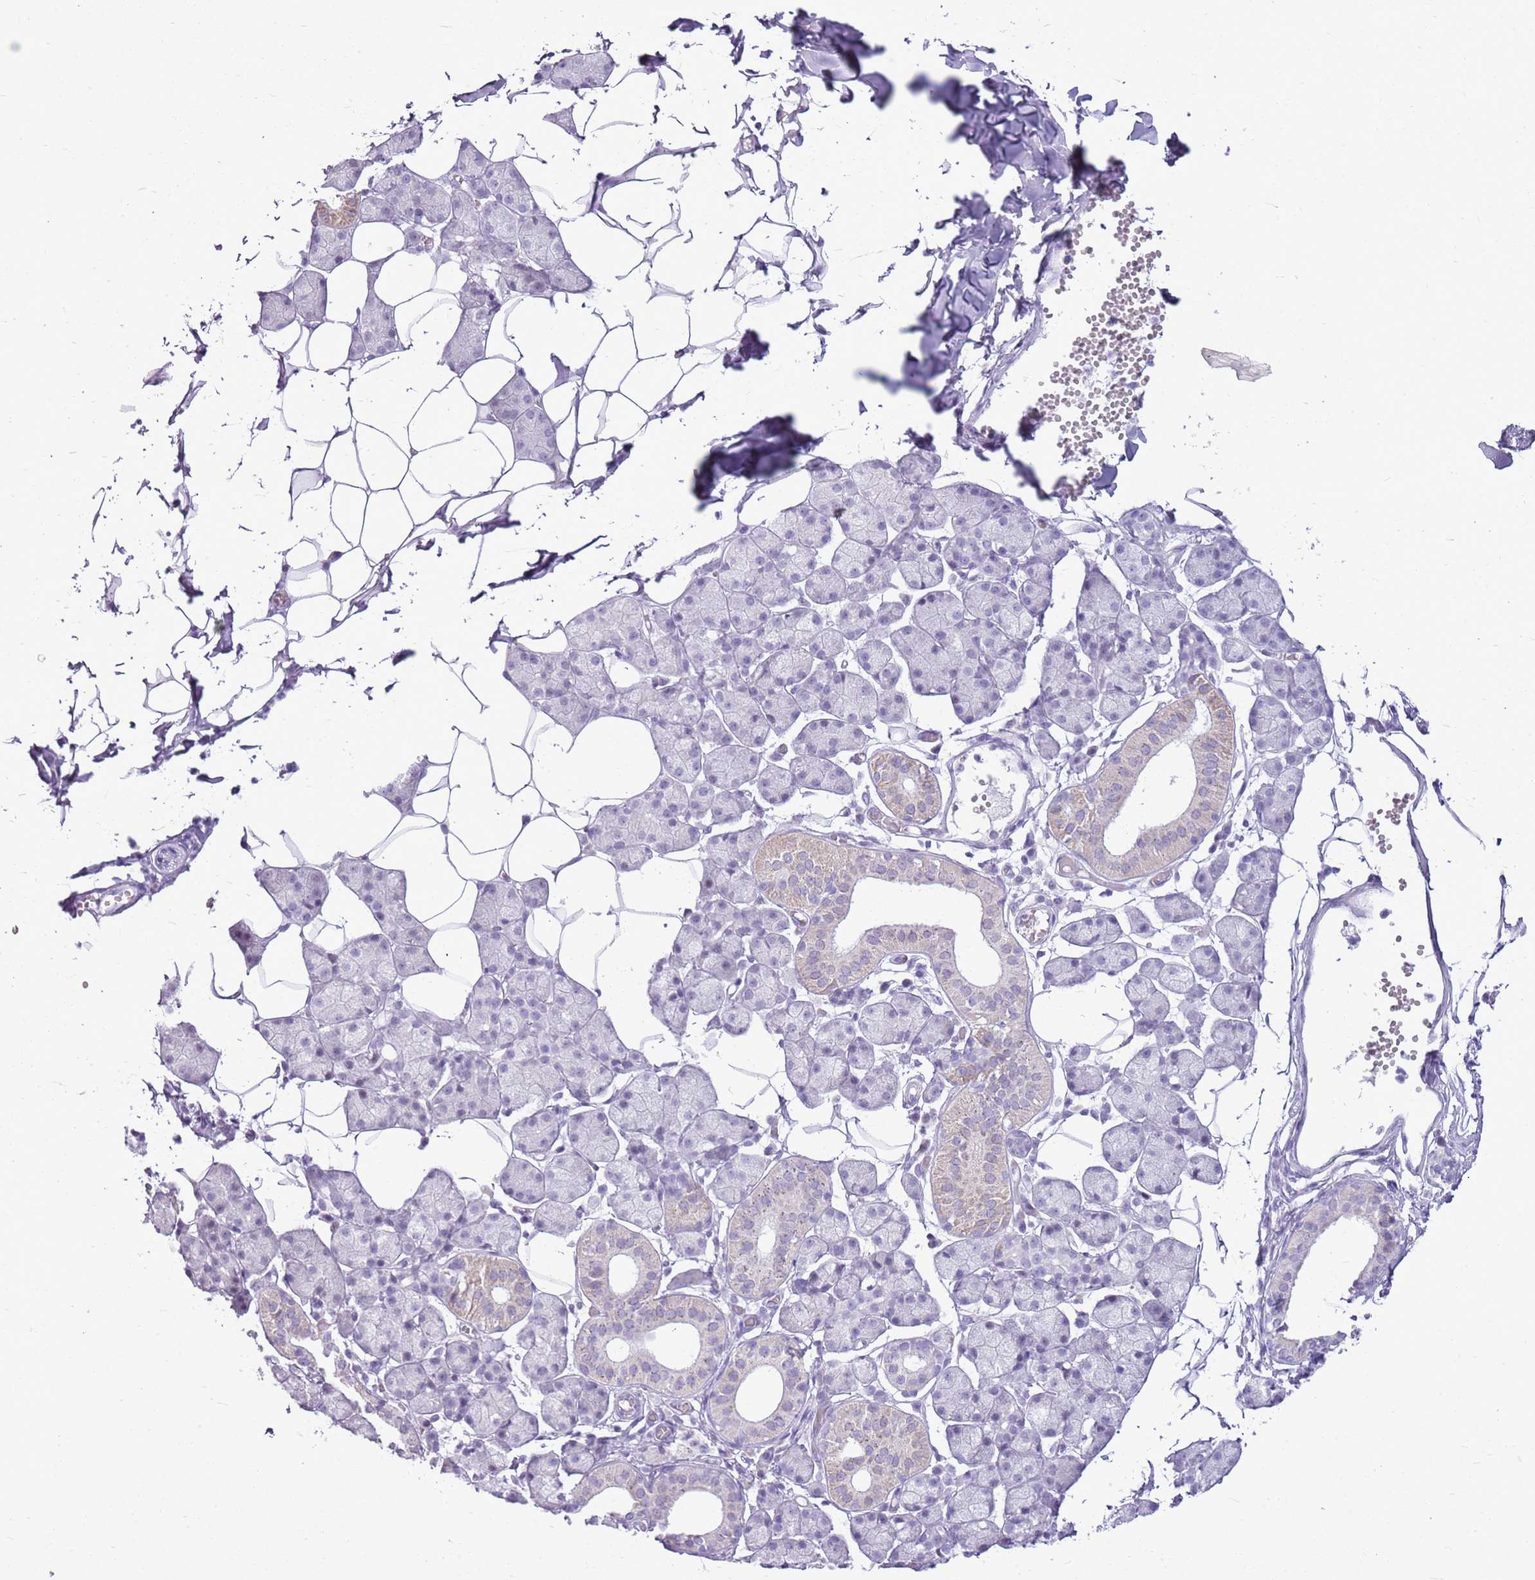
{"staining": {"intensity": "weak", "quantity": "<25%", "location": "cytoplasmic/membranous"}, "tissue": "salivary gland", "cell_type": "Glandular cells", "image_type": "normal", "snomed": [{"axis": "morphology", "description": "Normal tissue, NOS"}, {"axis": "topography", "description": "Salivary gland"}], "caption": "There is no significant expression in glandular cells of salivary gland. Brightfield microscopy of immunohistochemistry stained with DAB (3,3'-diaminobenzidine) (brown) and hematoxylin (blue), captured at high magnification.", "gene": "RPL3L", "patient": {"sex": "female", "age": 33}}